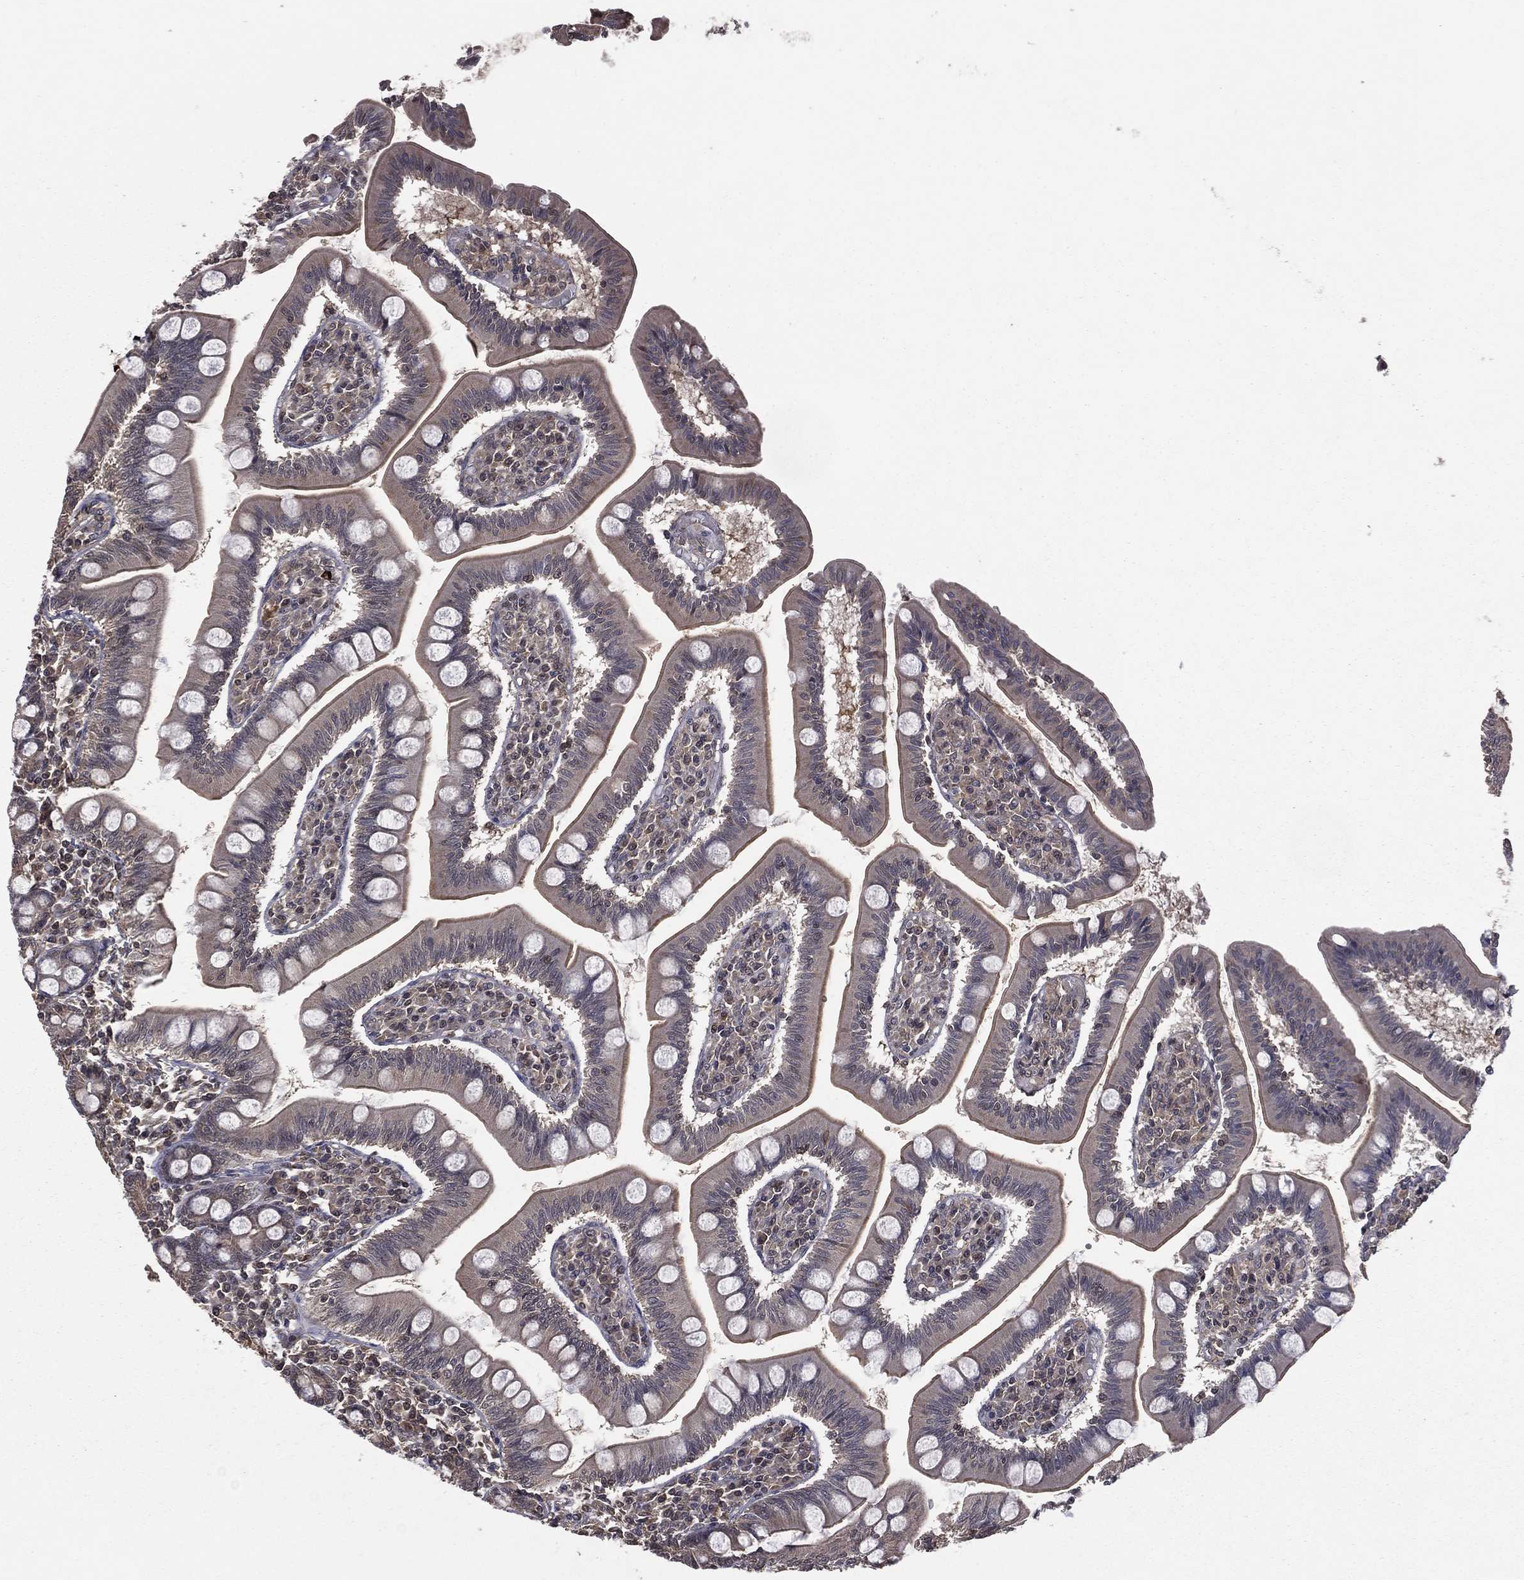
{"staining": {"intensity": "moderate", "quantity": "25%-75%", "location": "cytoplasmic/membranous"}, "tissue": "small intestine", "cell_type": "Glandular cells", "image_type": "normal", "snomed": [{"axis": "morphology", "description": "Normal tissue, NOS"}, {"axis": "topography", "description": "Small intestine"}], "caption": "Moderate cytoplasmic/membranous expression for a protein is appreciated in about 25%-75% of glandular cells of unremarkable small intestine using immunohistochemistry (IHC).", "gene": "FGD1", "patient": {"sex": "male", "age": 88}}